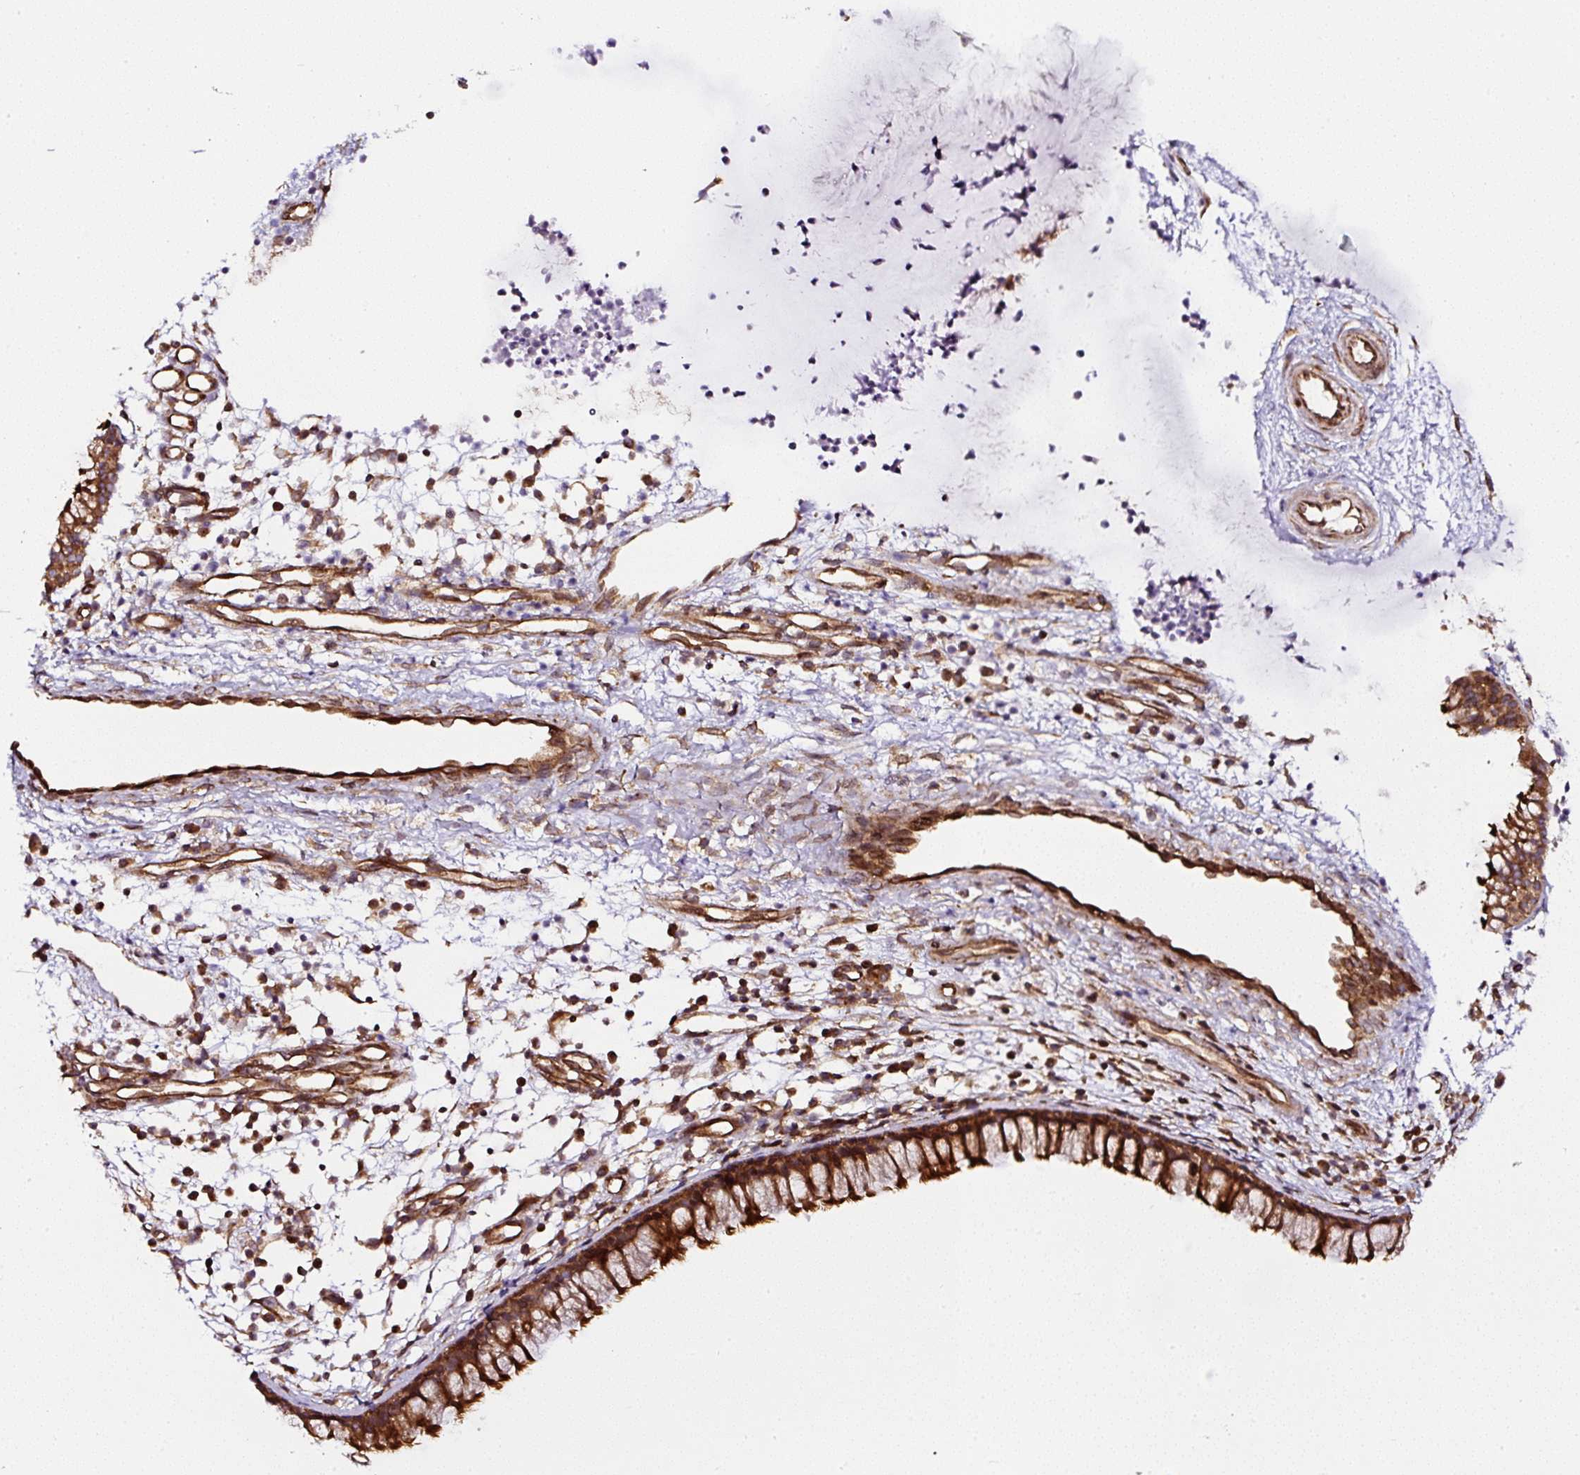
{"staining": {"intensity": "strong", "quantity": ">75%", "location": "cytoplasmic/membranous"}, "tissue": "nasopharynx", "cell_type": "Respiratory epithelial cells", "image_type": "normal", "snomed": [{"axis": "morphology", "description": "Normal tissue, NOS"}, {"axis": "topography", "description": "Nasopharynx"}], "caption": "Immunohistochemistry histopathology image of benign nasopharynx stained for a protein (brown), which shows high levels of strong cytoplasmic/membranous expression in about >75% of respiratory epithelial cells.", "gene": "KDM4E", "patient": {"sex": "male", "age": 21}}